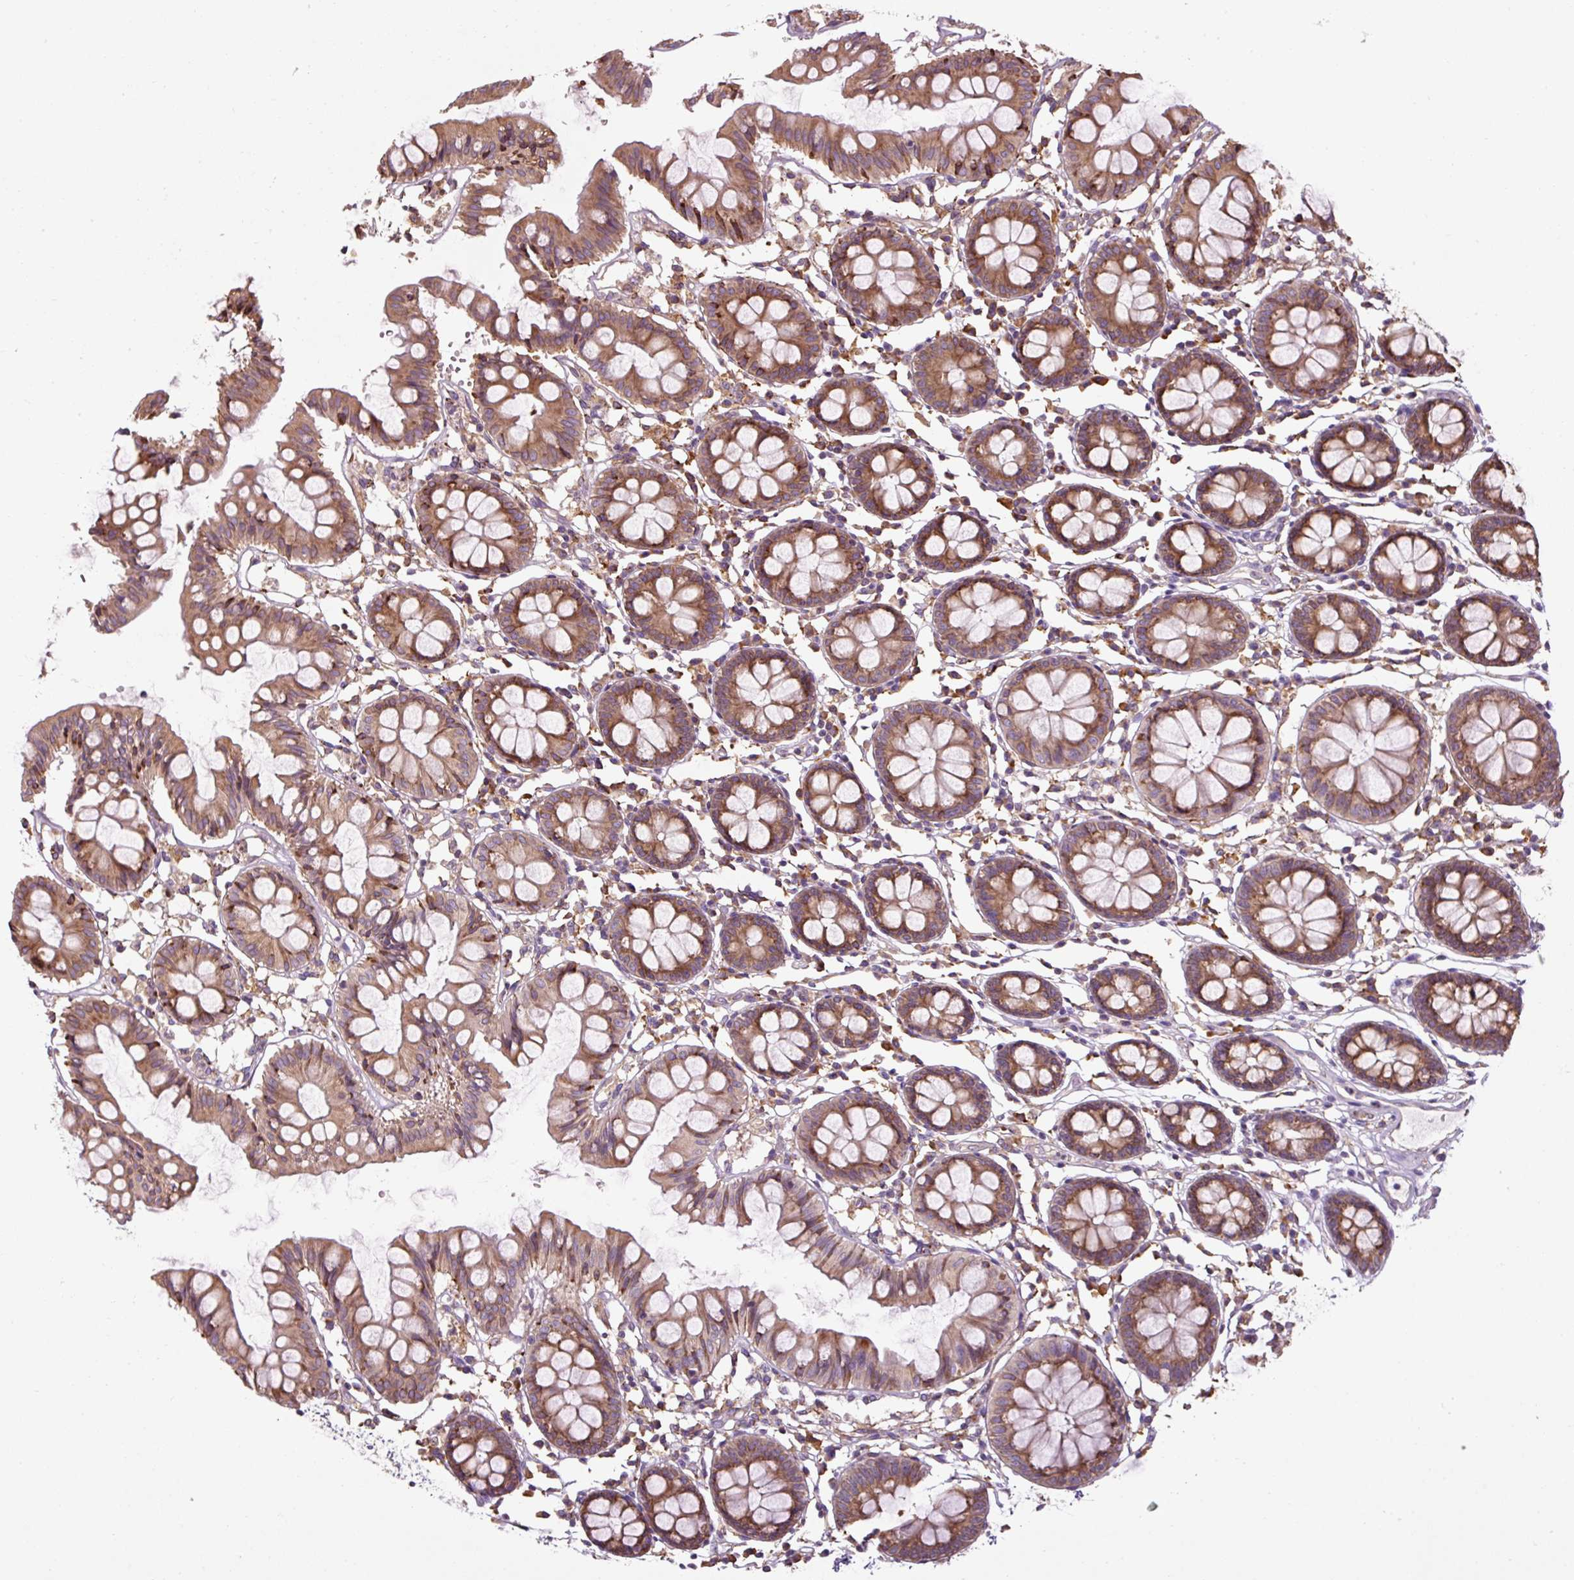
{"staining": {"intensity": "moderate", "quantity": ">75%", "location": "cytoplasmic/membranous"}, "tissue": "colon", "cell_type": "Endothelial cells", "image_type": "normal", "snomed": [{"axis": "morphology", "description": "Normal tissue, NOS"}, {"axis": "topography", "description": "Colon"}], "caption": "Brown immunohistochemical staining in benign colon displays moderate cytoplasmic/membranous positivity in approximately >75% of endothelial cells. The staining was performed using DAB to visualize the protein expression in brown, while the nuclei were stained in blue with hematoxylin (Magnification: 20x).", "gene": "PRKCSH", "patient": {"sex": "female", "age": 84}}